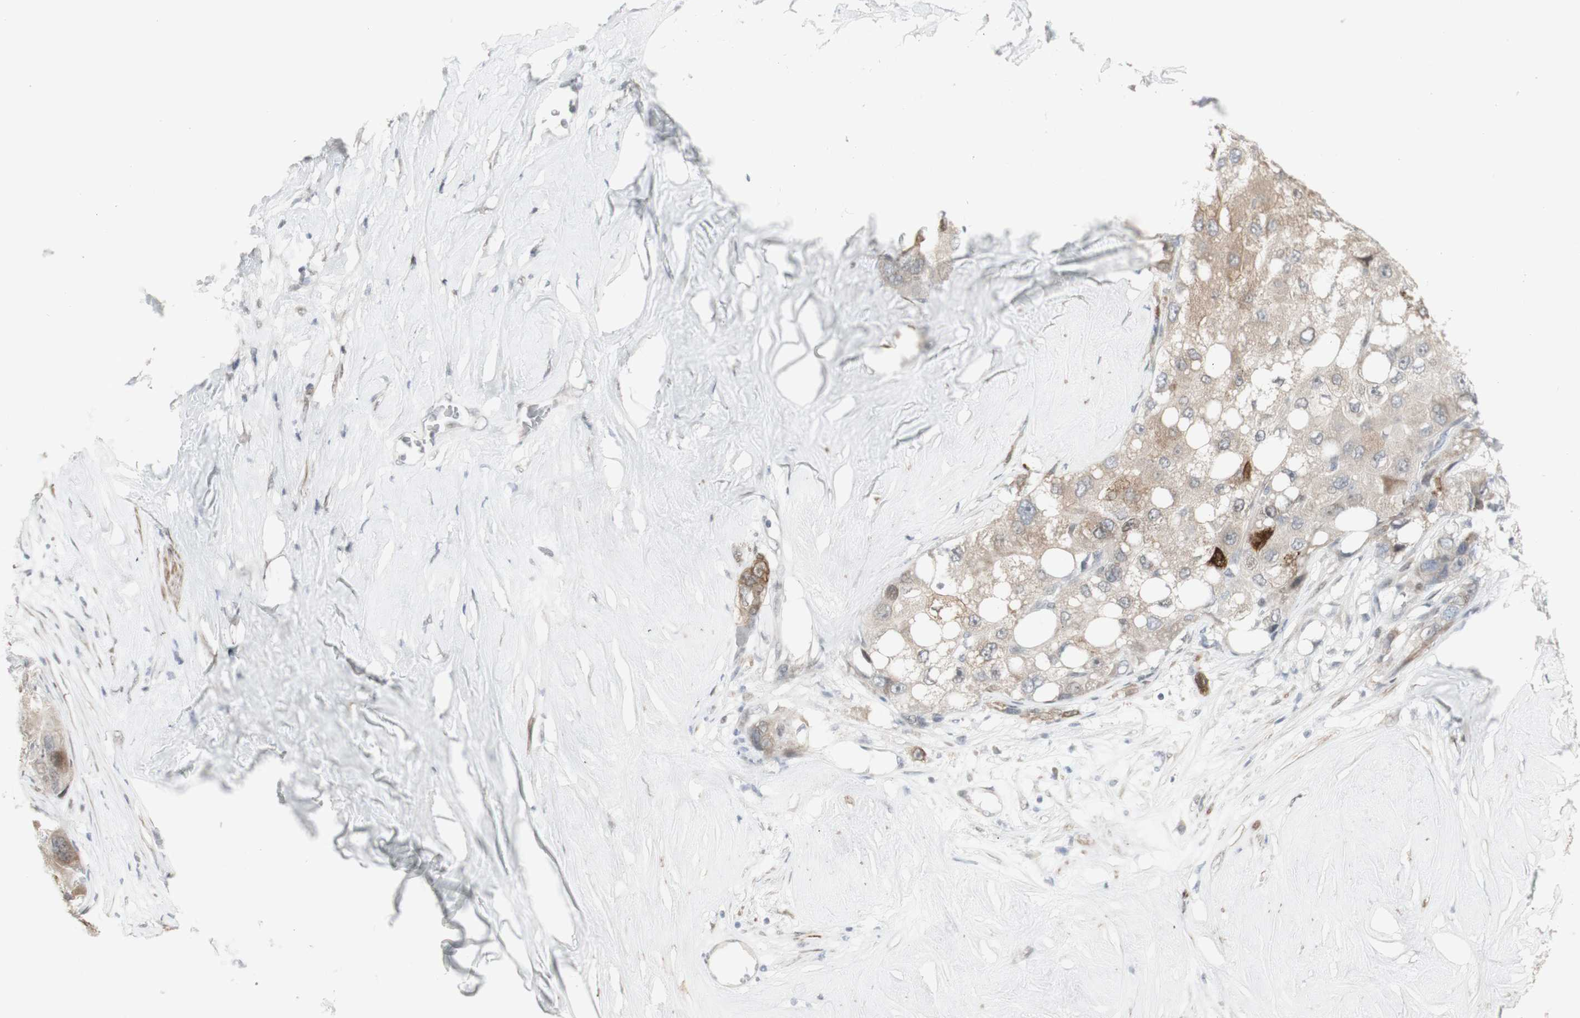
{"staining": {"intensity": "weak", "quantity": ">75%", "location": "cytoplasmic/membranous"}, "tissue": "liver cancer", "cell_type": "Tumor cells", "image_type": "cancer", "snomed": [{"axis": "morphology", "description": "Carcinoma, Hepatocellular, NOS"}, {"axis": "topography", "description": "Liver"}], "caption": "Immunohistochemical staining of human hepatocellular carcinoma (liver) demonstrates low levels of weak cytoplasmic/membranous expression in approximately >75% of tumor cells.", "gene": "C1orf116", "patient": {"sex": "male", "age": 80}}